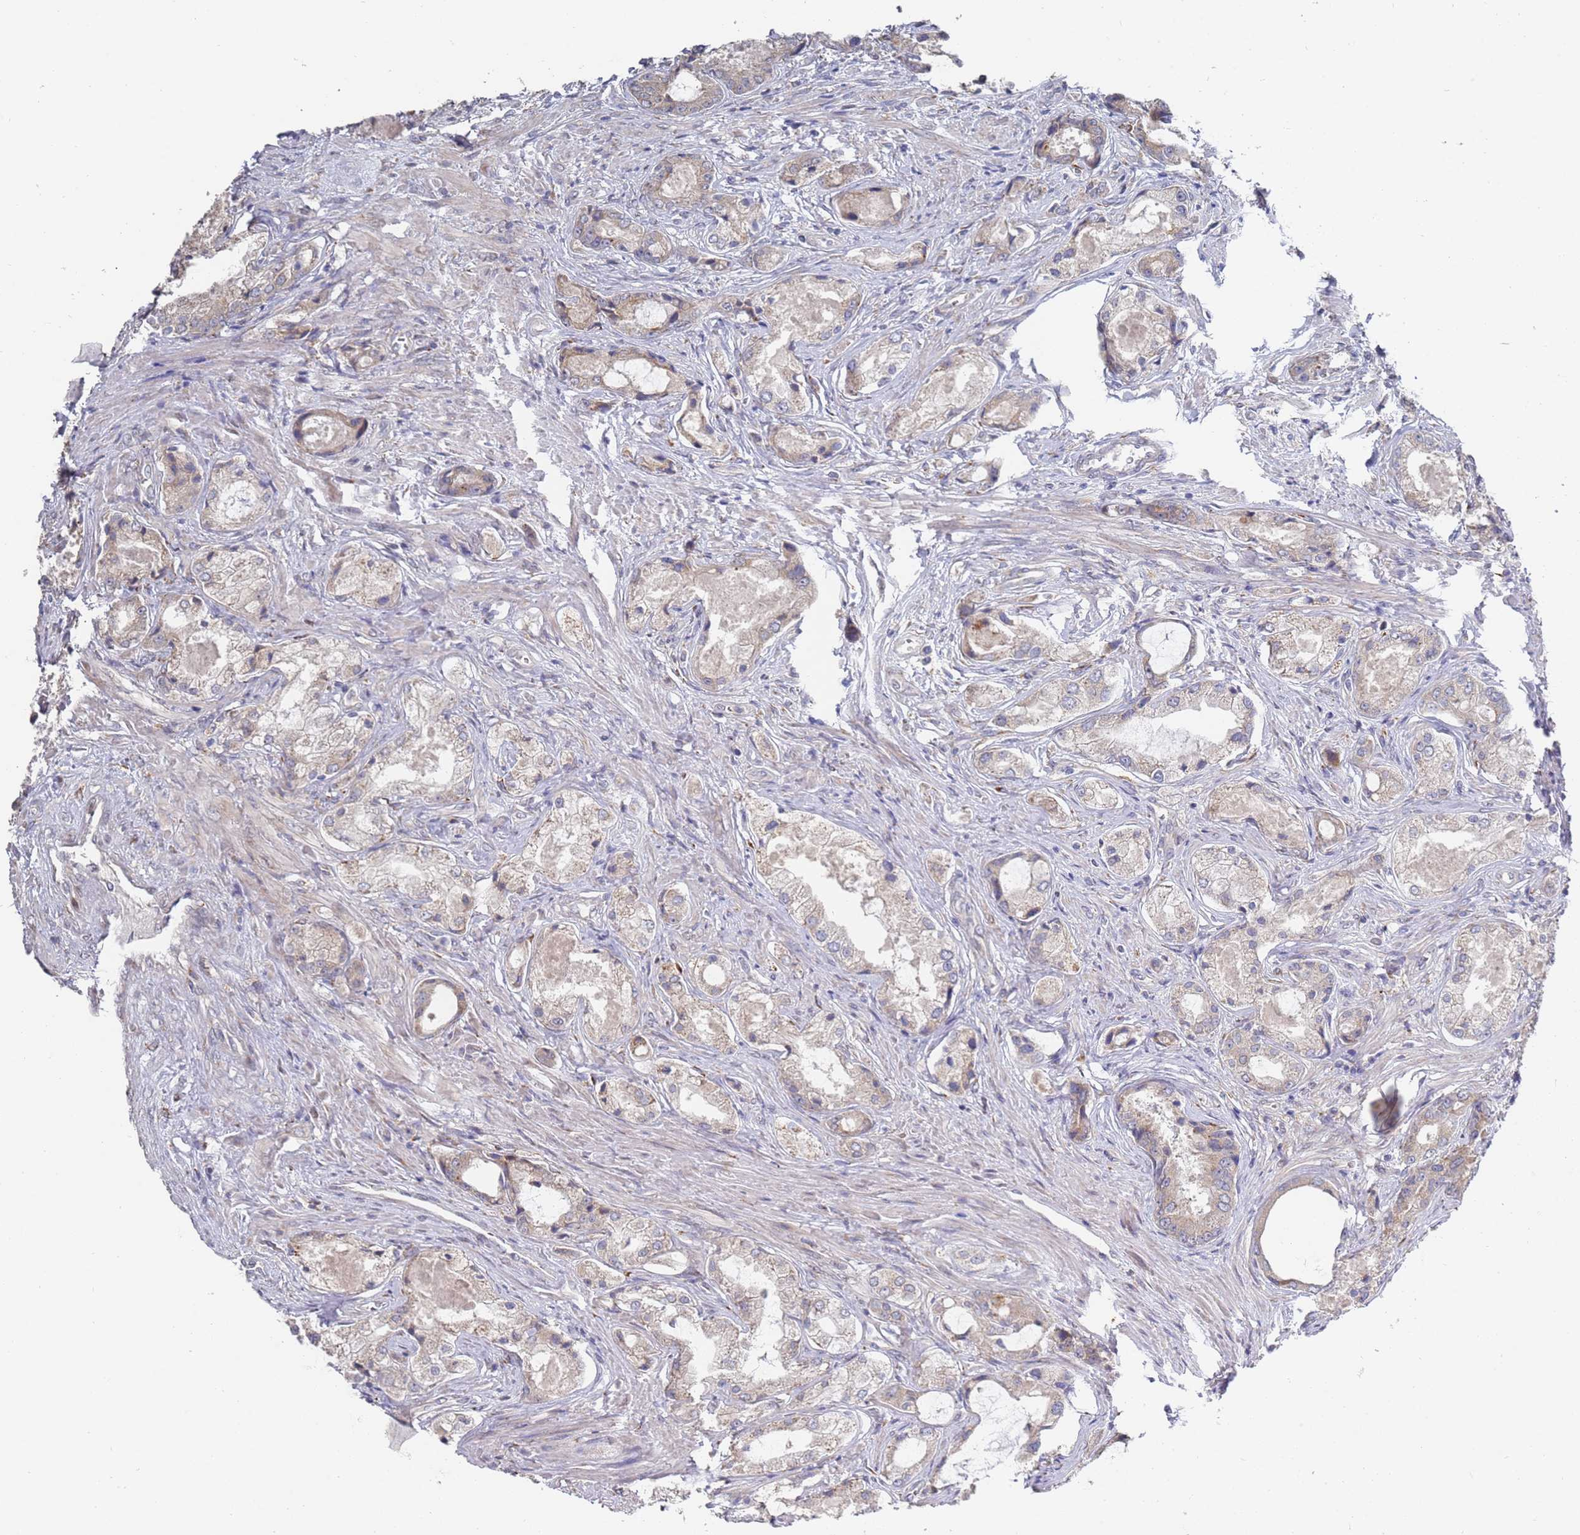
{"staining": {"intensity": "weak", "quantity": "<25%", "location": "cytoplasmic/membranous"}, "tissue": "prostate cancer", "cell_type": "Tumor cells", "image_type": "cancer", "snomed": [{"axis": "morphology", "description": "Adenocarcinoma, Low grade"}, {"axis": "topography", "description": "Prostate"}], "caption": "Immunohistochemical staining of prostate cancer demonstrates no significant staining in tumor cells.", "gene": "VRK2", "patient": {"sex": "male", "age": 68}}